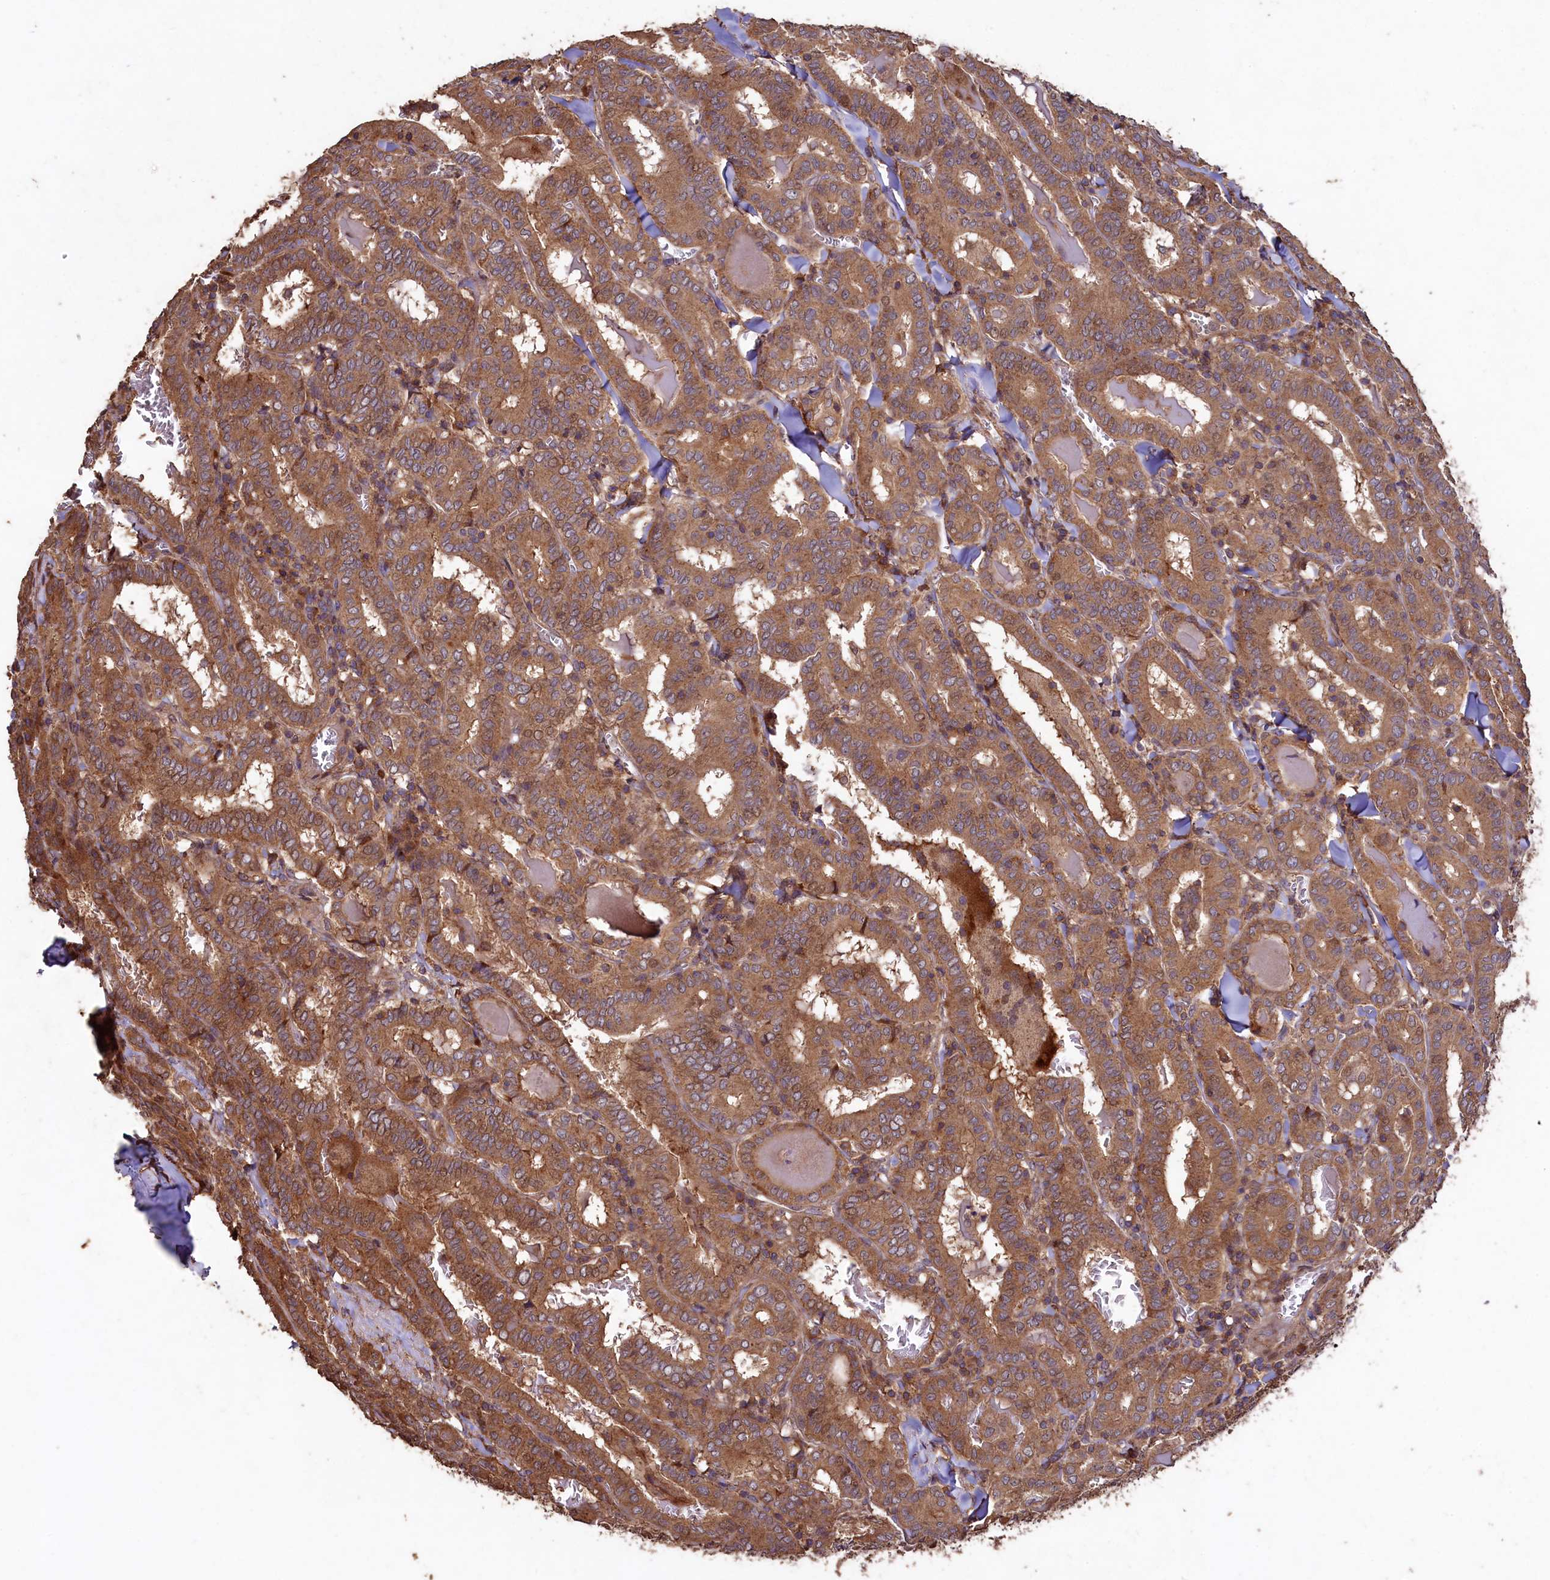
{"staining": {"intensity": "moderate", "quantity": ">75%", "location": "cytoplasmic/membranous"}, "tissue": "thyroid cancer", "cell_type": "Tumor cells", "image_type": "cancer", "snomed": [{"axis": "morphology", "description": "Papillary adenocarcinoma, NOS"}, {"axis": "topography", "description": "Thyroid gland"}], "caption": "Moderate cytoplasmic/membranous expression for a protein is present in approximately >75% of tumor cells of thyroid cancer (papillary adenocarcinoma) using IHC.", "gene": "TMEM98", "patient": {"sex": "female", "age": 72}}